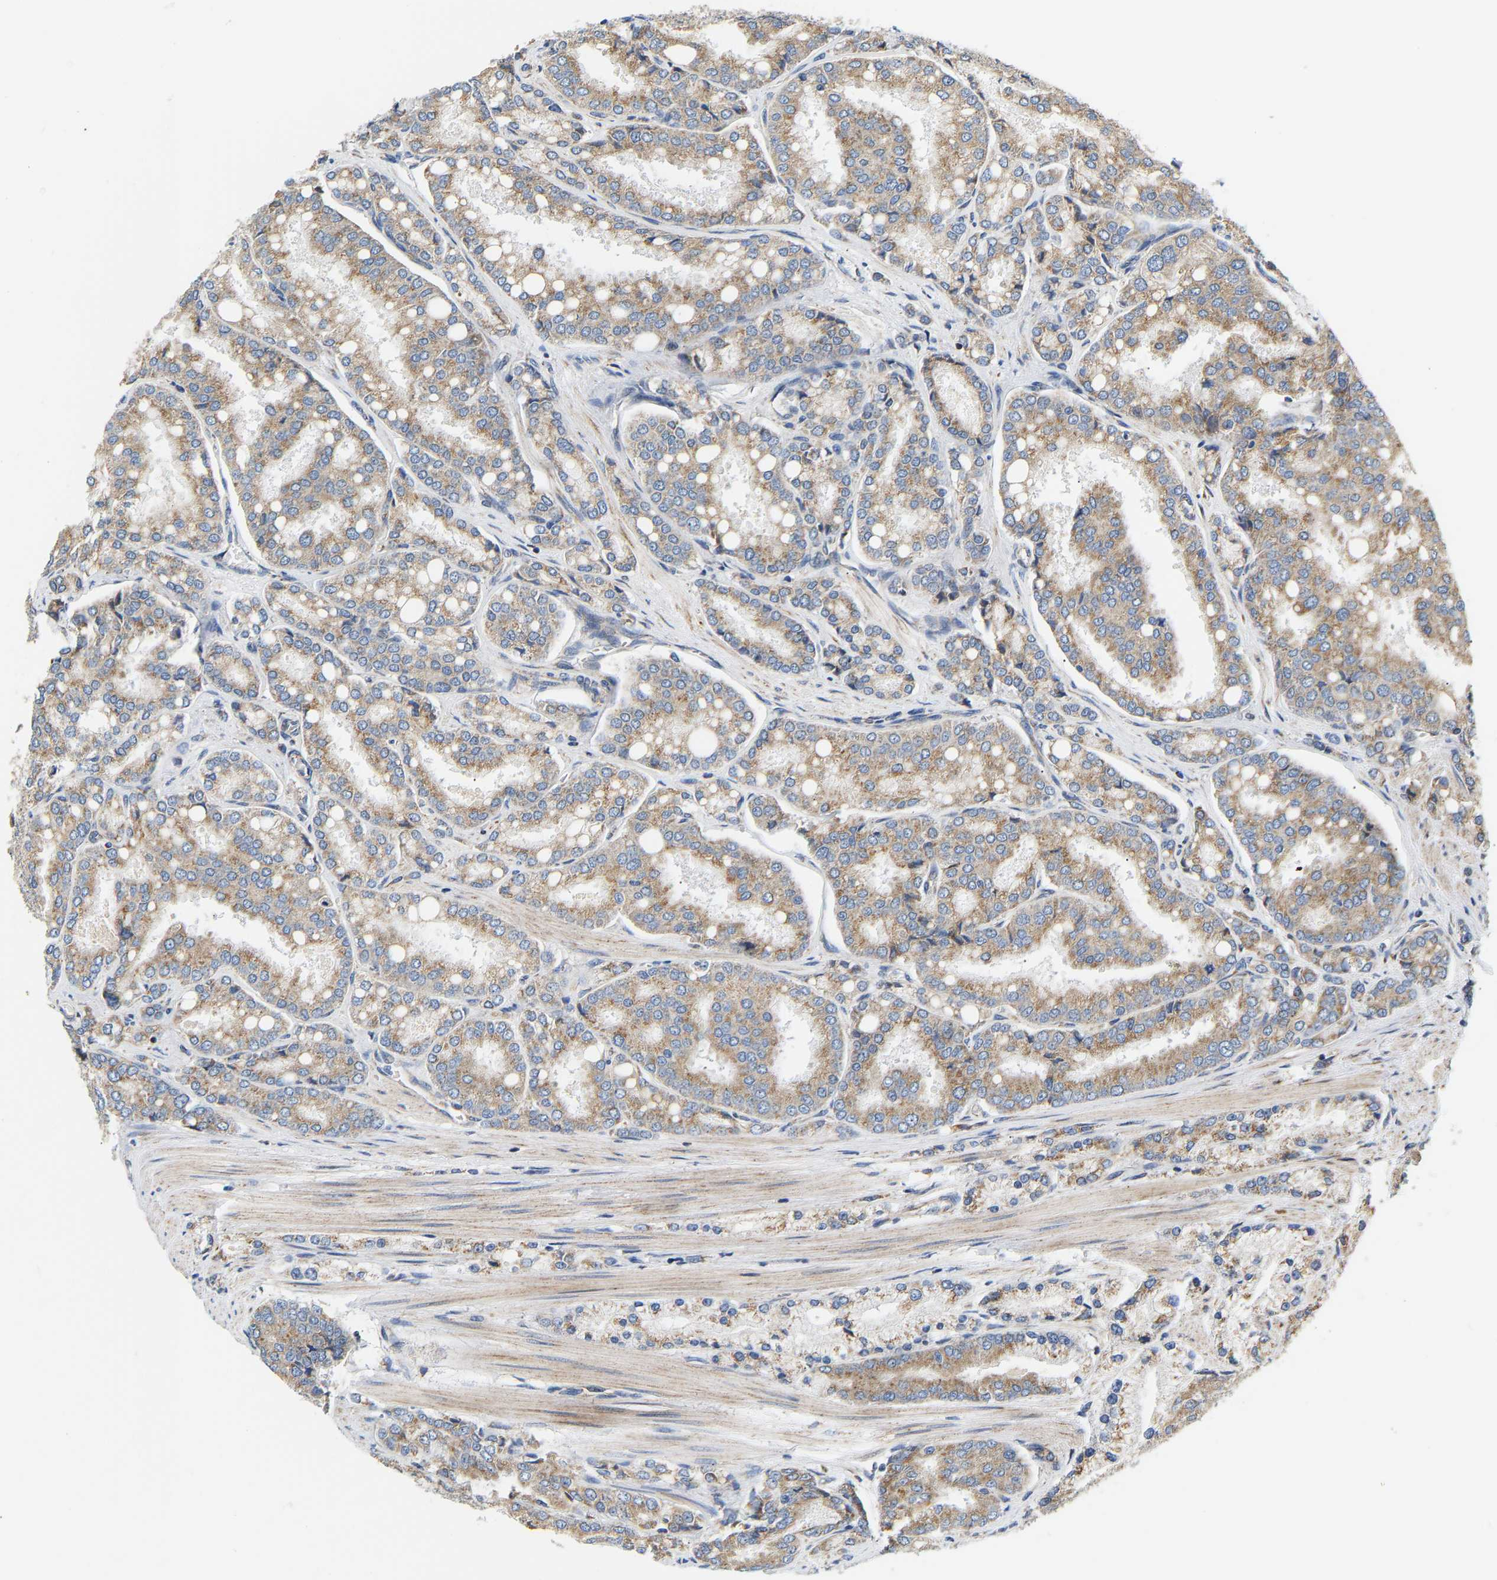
{"staining": {"intensity": "moderate", "quantity": ">75%", "location": "cytoplasmic/membranous"}, "tissue": "prostate cancer", "cell_type": "Tumor cells", "image_type": "cancer", "snomed": [{"axis": "morphology", "description": "Adenocarcinoma, High grade"}, {"axis": "topography", "description": "Prostate"}], "caption": "Immunohistochemical staining of human adenocarcinoma (high-grade) (prostate) shows moderate cytoplasmic/membranous protein expression in about >75% of tumor cells.", "gene": "TMEM168", "patient": {"sex": "male", "age": 50}}